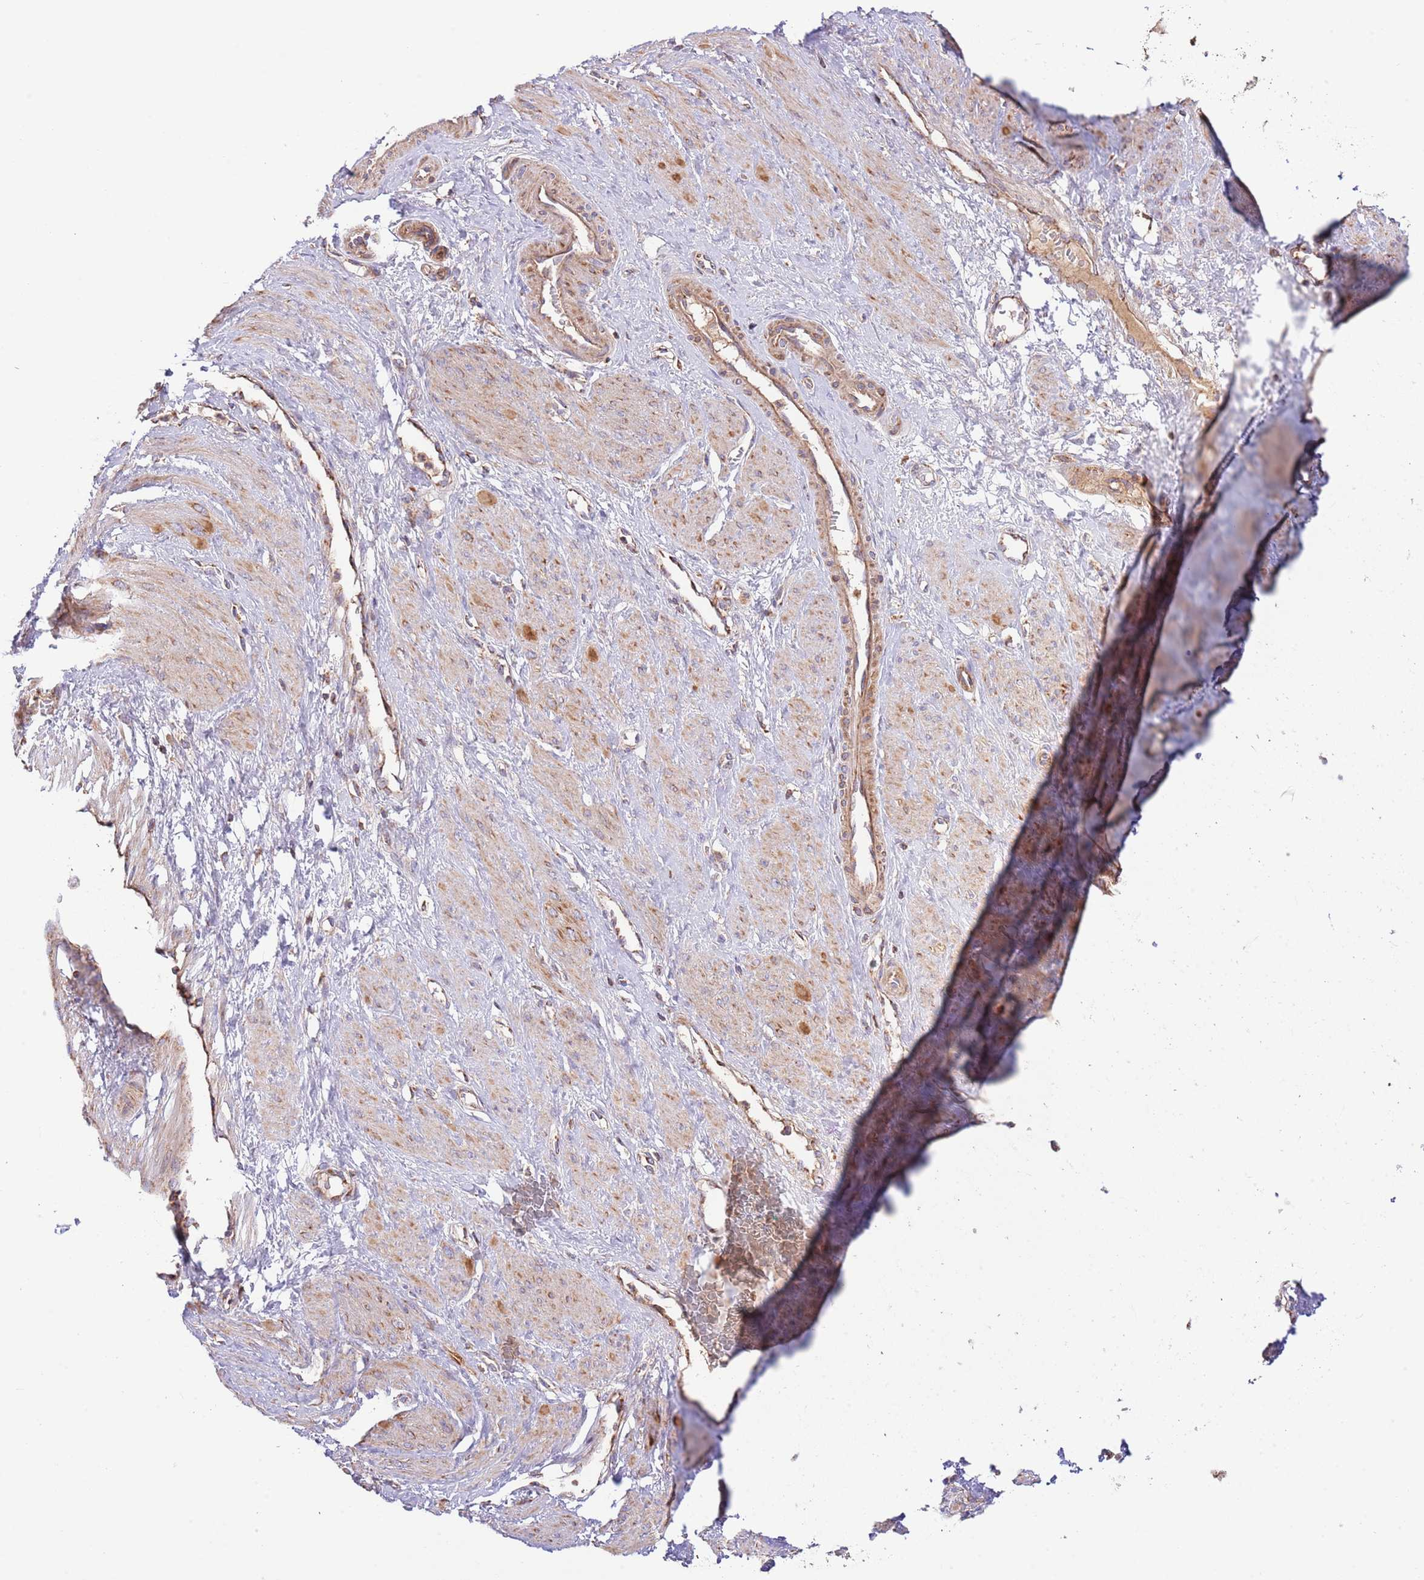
{"staining": {"intensity": "moderate", "quantity": "25%-75%", "location": "cytoplasmic/membranous"}, "tissue": "smooth muscle", "cell_type": "Smooth muscle cells", "image_type": "normal", "snomed": [{"axis": "morphology", "description": "Normal tissue, NOS"}, {"axis": "topography", "description": "Smooth muscle"}, {"axis": "topography", "description": "Uterus"}], "caption": "Immunohistochemical staining of benign human smooth muscle demonstrates moderate cytoplasmic/membranous protein positivity in approximately 25%-75% of smooth muscle cells. (brown staining indicates protein expression, while blue staining denotes nuclei).", "gene": "DNAJA3", "patient": {"sex": "female", "age": 39}}